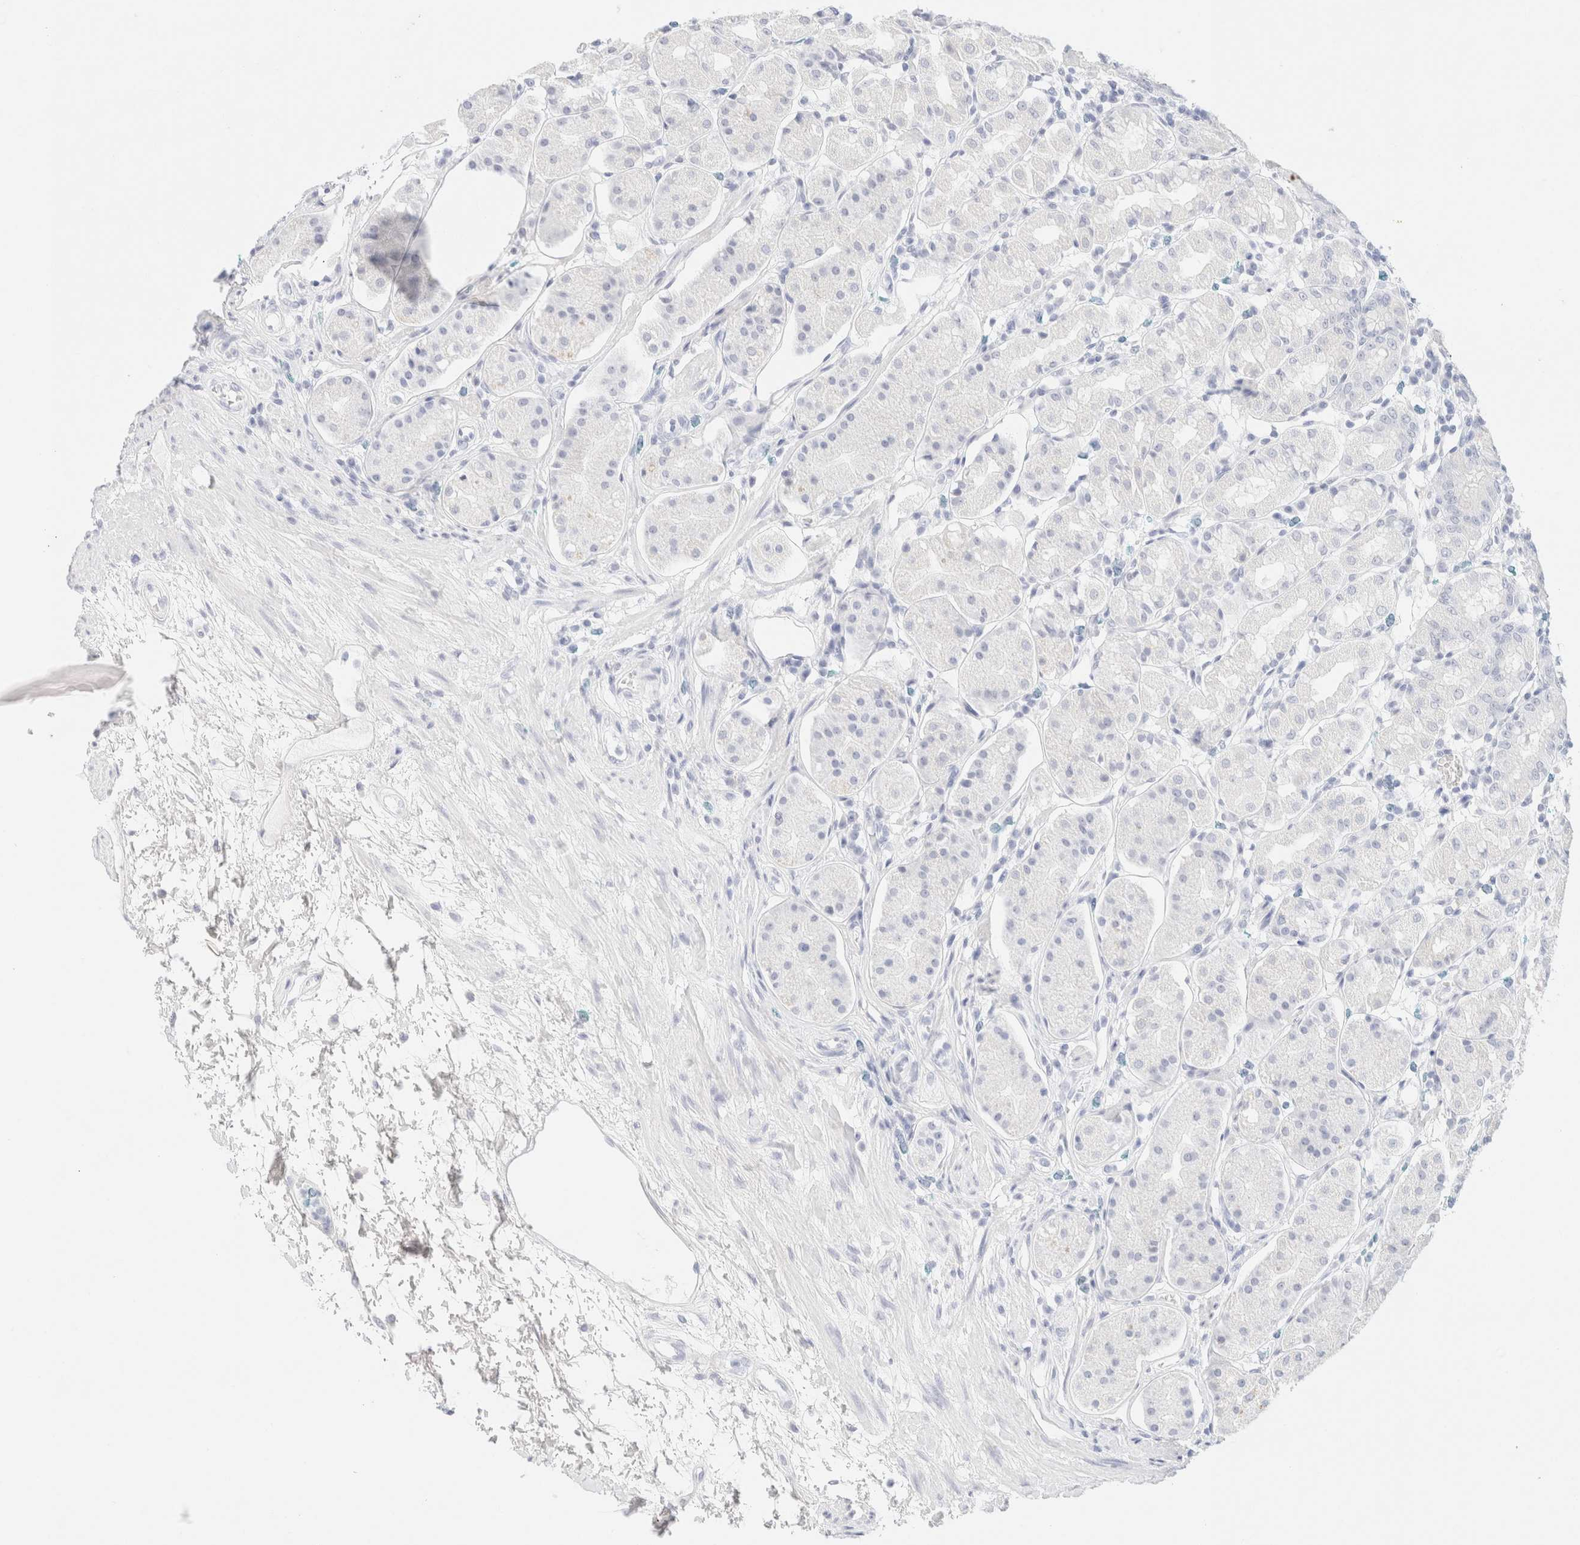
{"staining": {"intensity": "negative", "quantity": "none", "location": "none"}, "tissue": "stomach", "cell_type": "Glandular cells", "image_type": "normal", "snomed": [{"axis": "morphology", "description": "Normal tissue, NOS"}, {"axis": "topography", "description": "Stomach"}, {"axis": "topography", "description": "Stomach, lower"}], "caption": "This is an immunohistochemistry (IHC) photomicrograph of normal human stomach. There is no positivity in glandular cells.", "gene": "KRT15", "patient": {"sex": "female", "age": 56}}